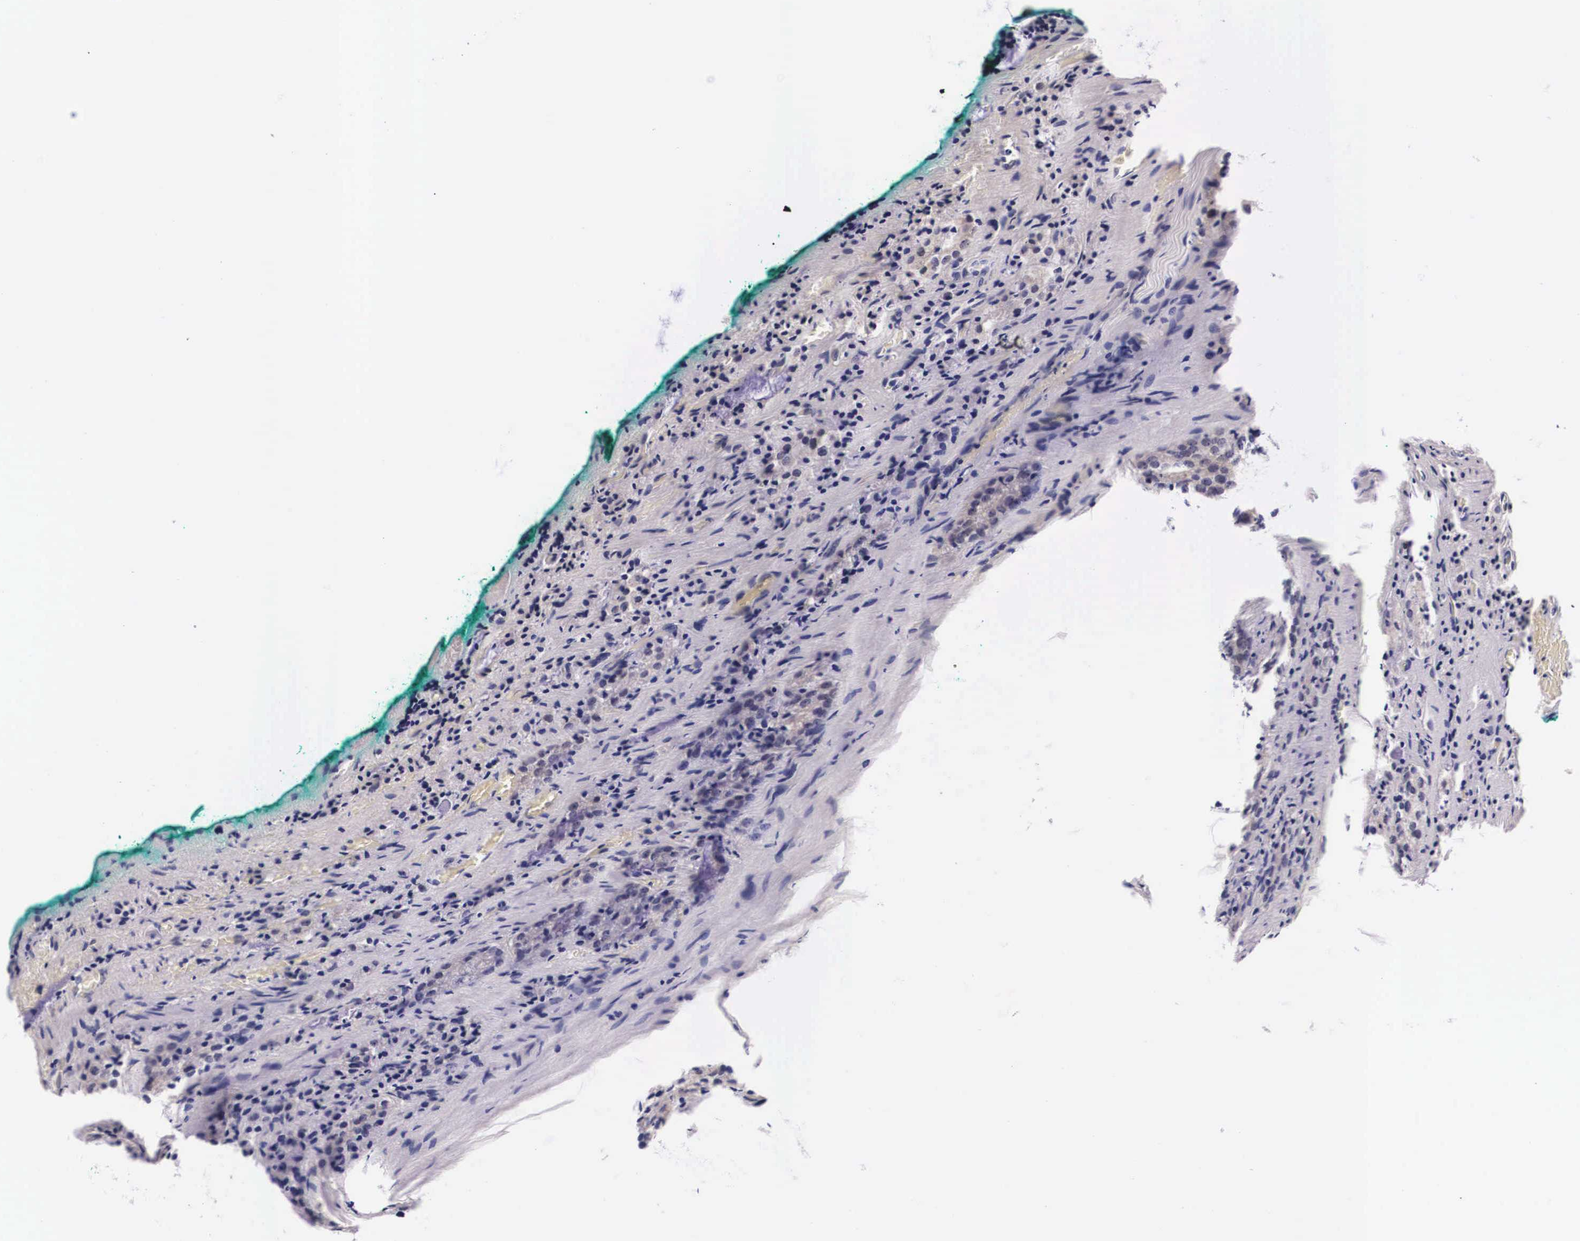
{"staining": {"intensity": "negative", "quantity": "none", "location": "none"}, "tissue": "prostate cancer", "cell_type": "Tumor cells", "image_type": "cancer", "snomed": [{"axis": "morphology", "description": "Adenocarcinoma, Medium grade"}, {"axis": "topography", "description": "Prostate"}], "caption": "Immunohistochemistry (IHC) micrograph of neoplastic tissue: prostate cancer (medium-grade adenocarcinoma) stained with DAB exhibits no significant protein staining in tumor cells.", "gene": "PHETA2", "patient": {"sex": "male", "age": 60}}